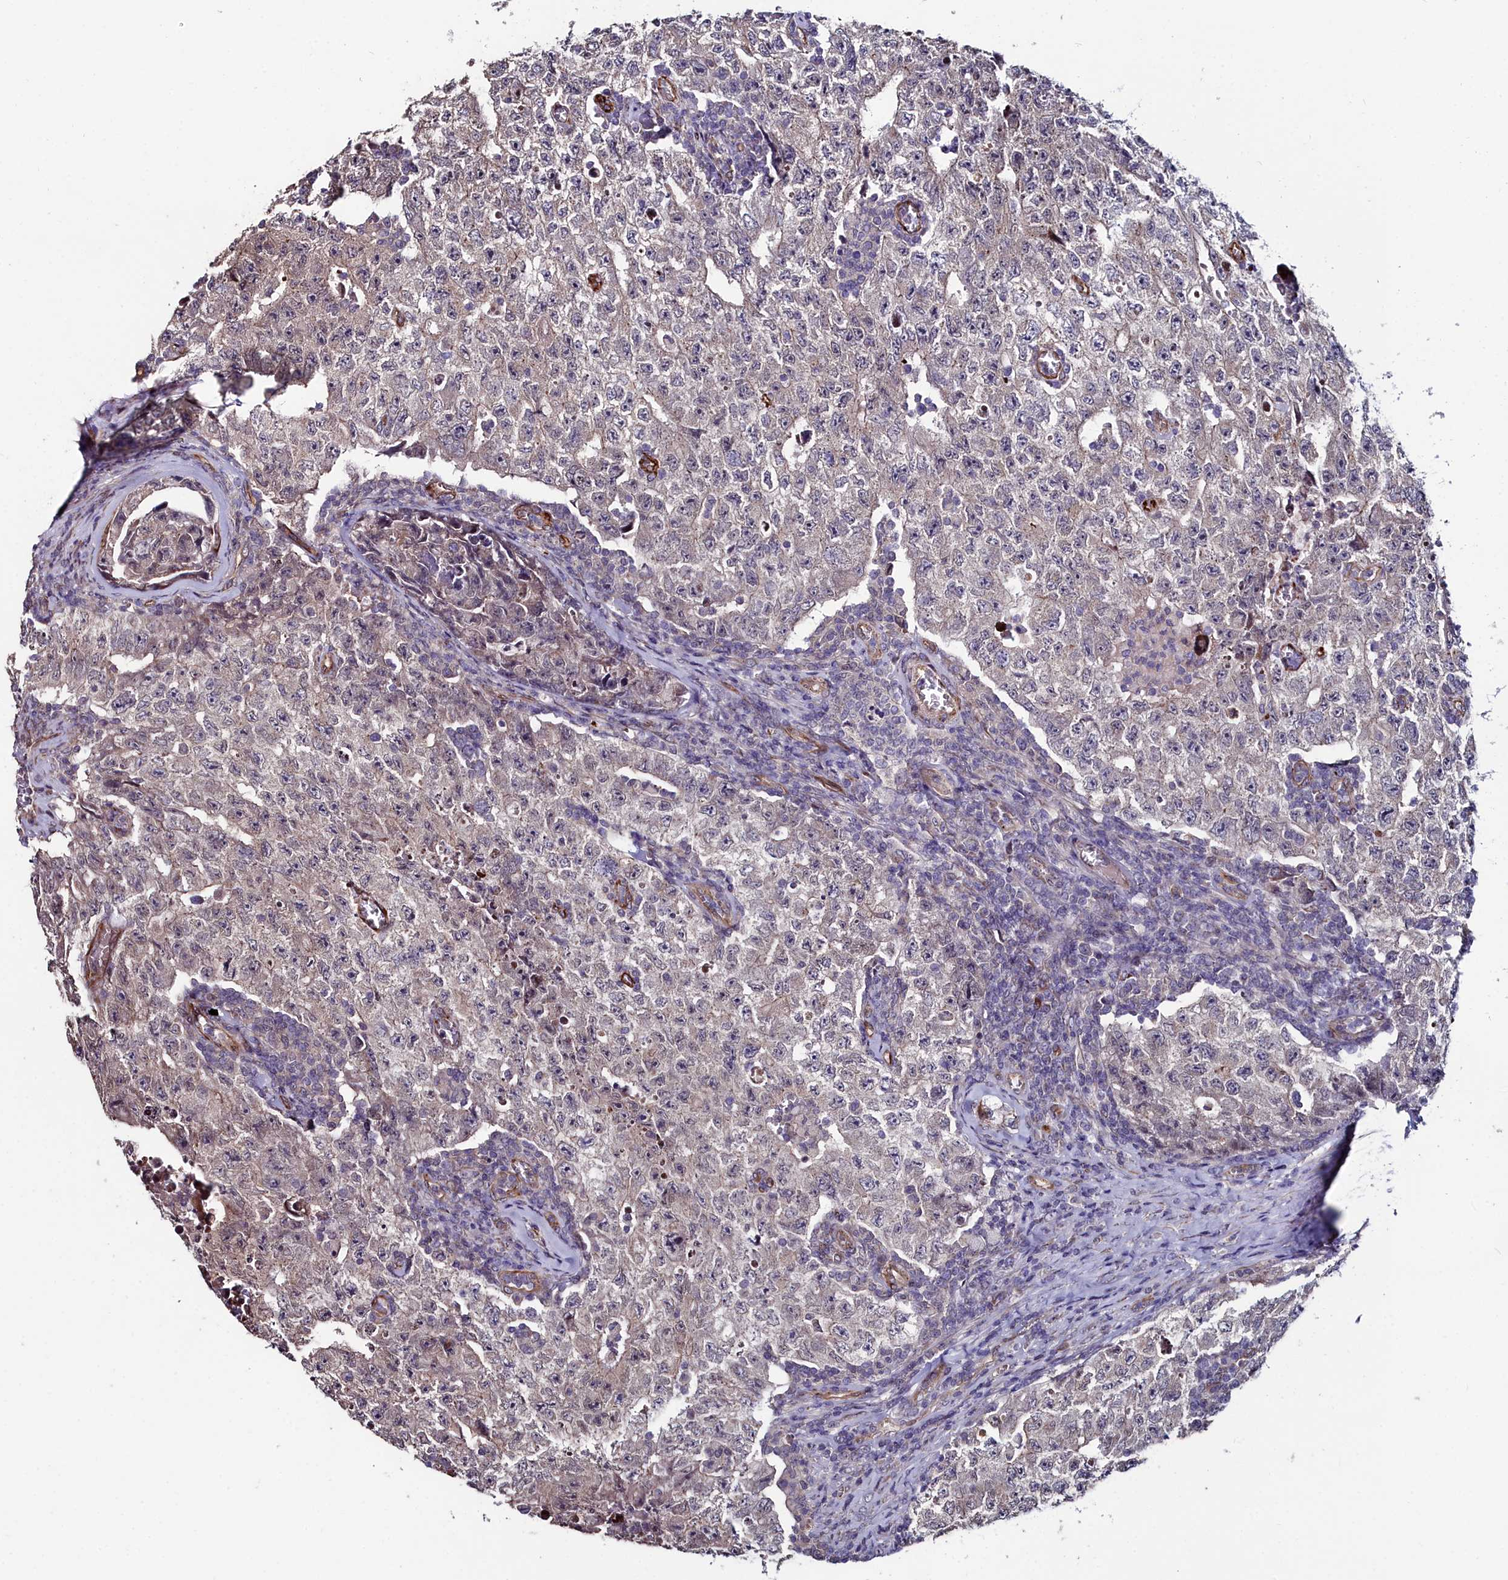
{"staining": {"intensity": "weak", "quantity": "<25%", "location": "cytoplasmic/membranous"}, "tissue": "testis cancer", "cell_type": "Tumor cells", "image_type": "cancer", "snomed": [{"axis": "morphology", "description": "Carcinoma, Embryonal, NOS"}, {"axis": "topography", "description": "Testis"}], "caption": "The immunohistochemistry (IHC) photomicrograph has no significant staining in tumor cells of testis cancer tissue. Brightfield microscopy of immunohistochemistry (IHC) stained with DAB (brown) and hematoxylin (blue), captured at high magnification.", "gene": "C4orf19", "patient": {"sex": "male", "age": 17}}